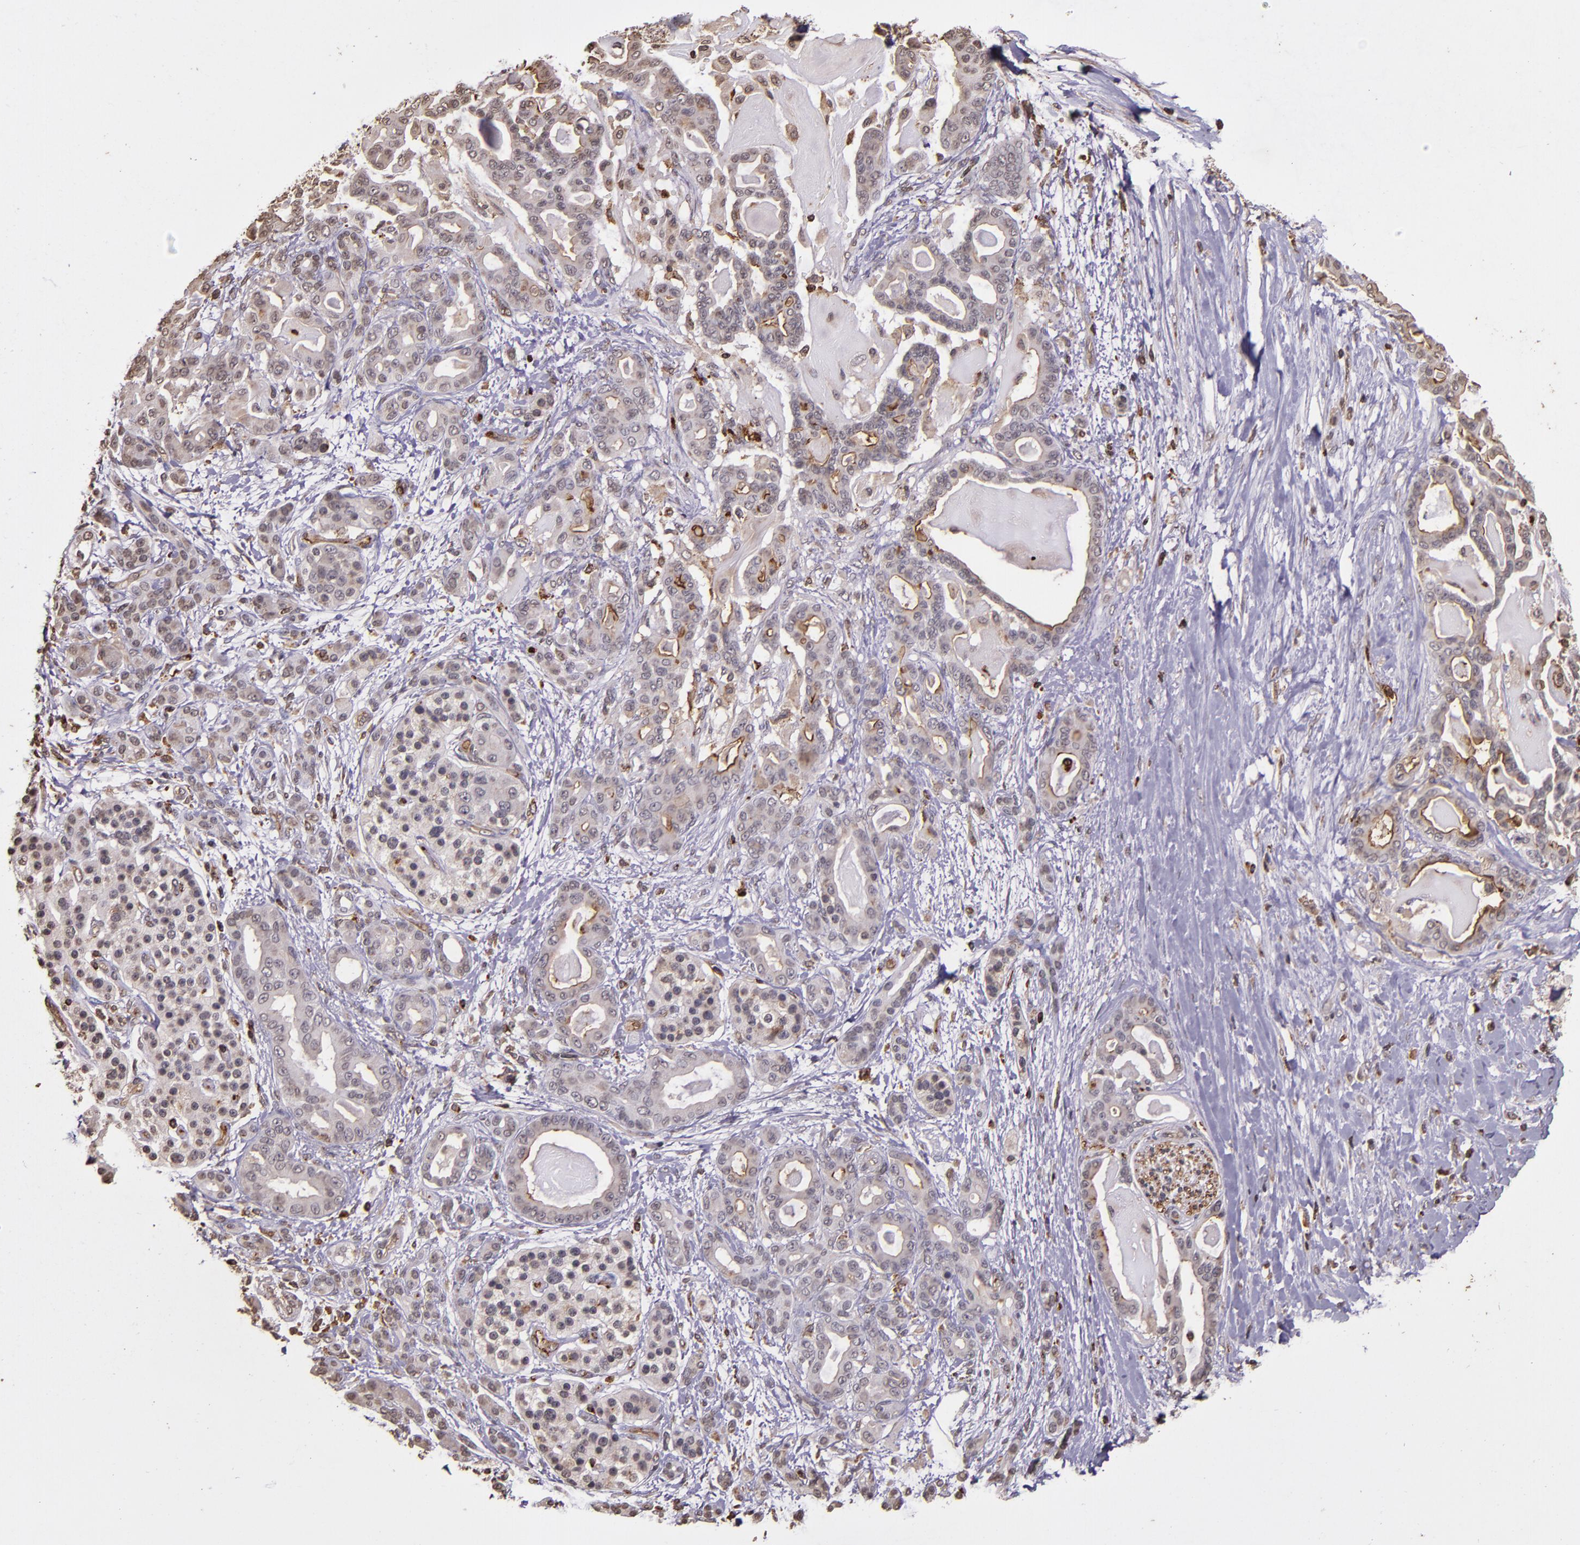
{"staining": {"intensity": "weak", "quantity": "25%-75%", "location": "cytoplasmic/membranous"}, "tissue": "pancreatic cancer", "cell_type": "Tumor cells", "image_type": "cancer", "snomed": [{"axis": "morphology", "description": "Adenocarcinoma, NOS"}, {"axis": "topography", "description": "Pancreas"}], "caption": "Immunohistochemistry of pancreatic adenocarcinoma displays low levels of weak cytoplasmic/membranous staining in approximately 25%-75% of tumor cells.", "gene": "SLC2A3", "patient": {"sex": "male", "age": 63}}